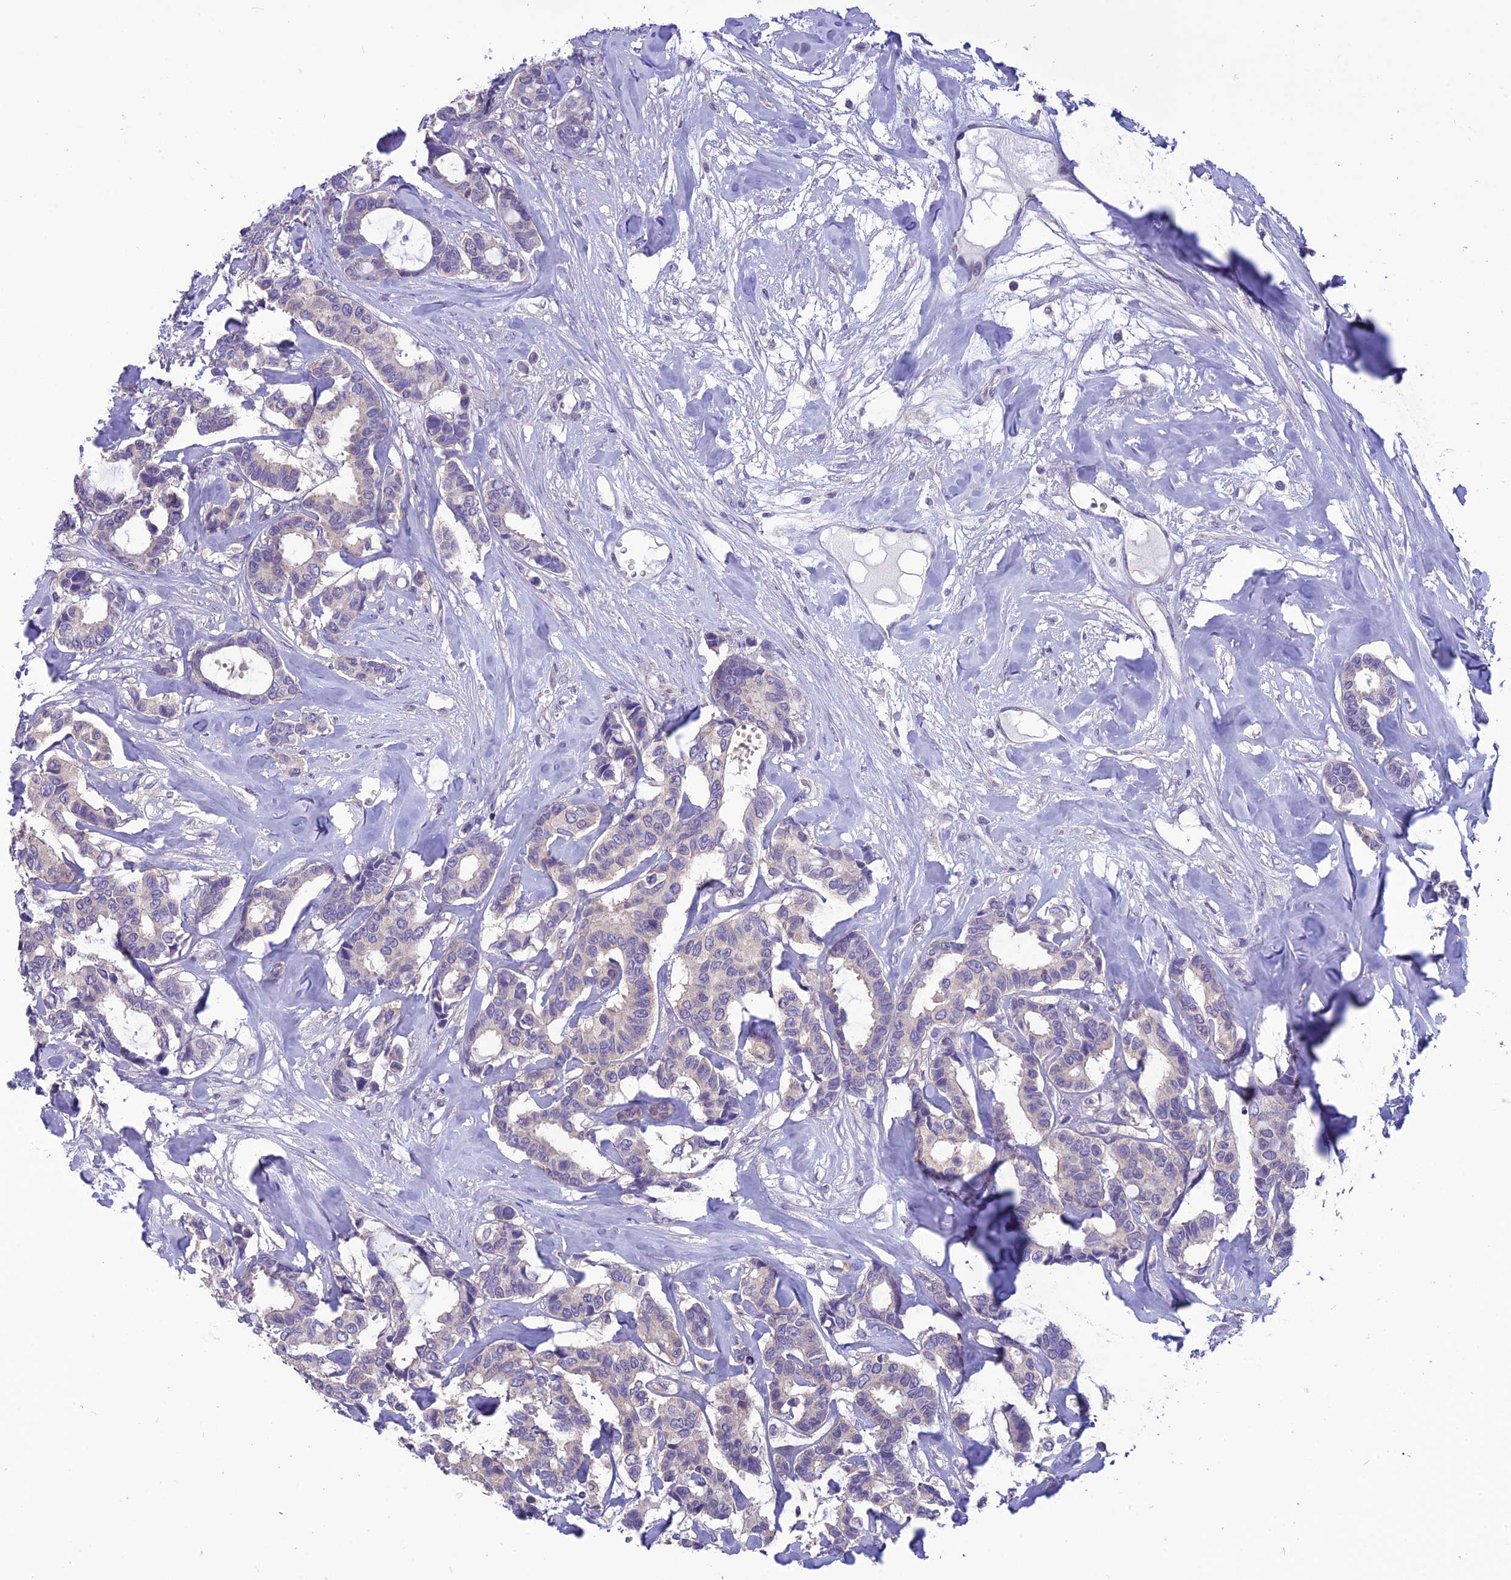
{"staining": {"intensity": "negative", "quantity": "none", "location": "none"}, "tissue": "breast cancer", "cell_type": "Tumor cells", "image_type": "cancer", "snomed": [{"axis": "morphology", "description": "Duct carcinoma"}, {"axis": "topography", "description": "Breast"}], "caption": "The image displays no staining of tumor cells in invasive ductal carcinoma (breast).", "gene": "PSMF1", "patient": {"sex": "female", "age": 87}}